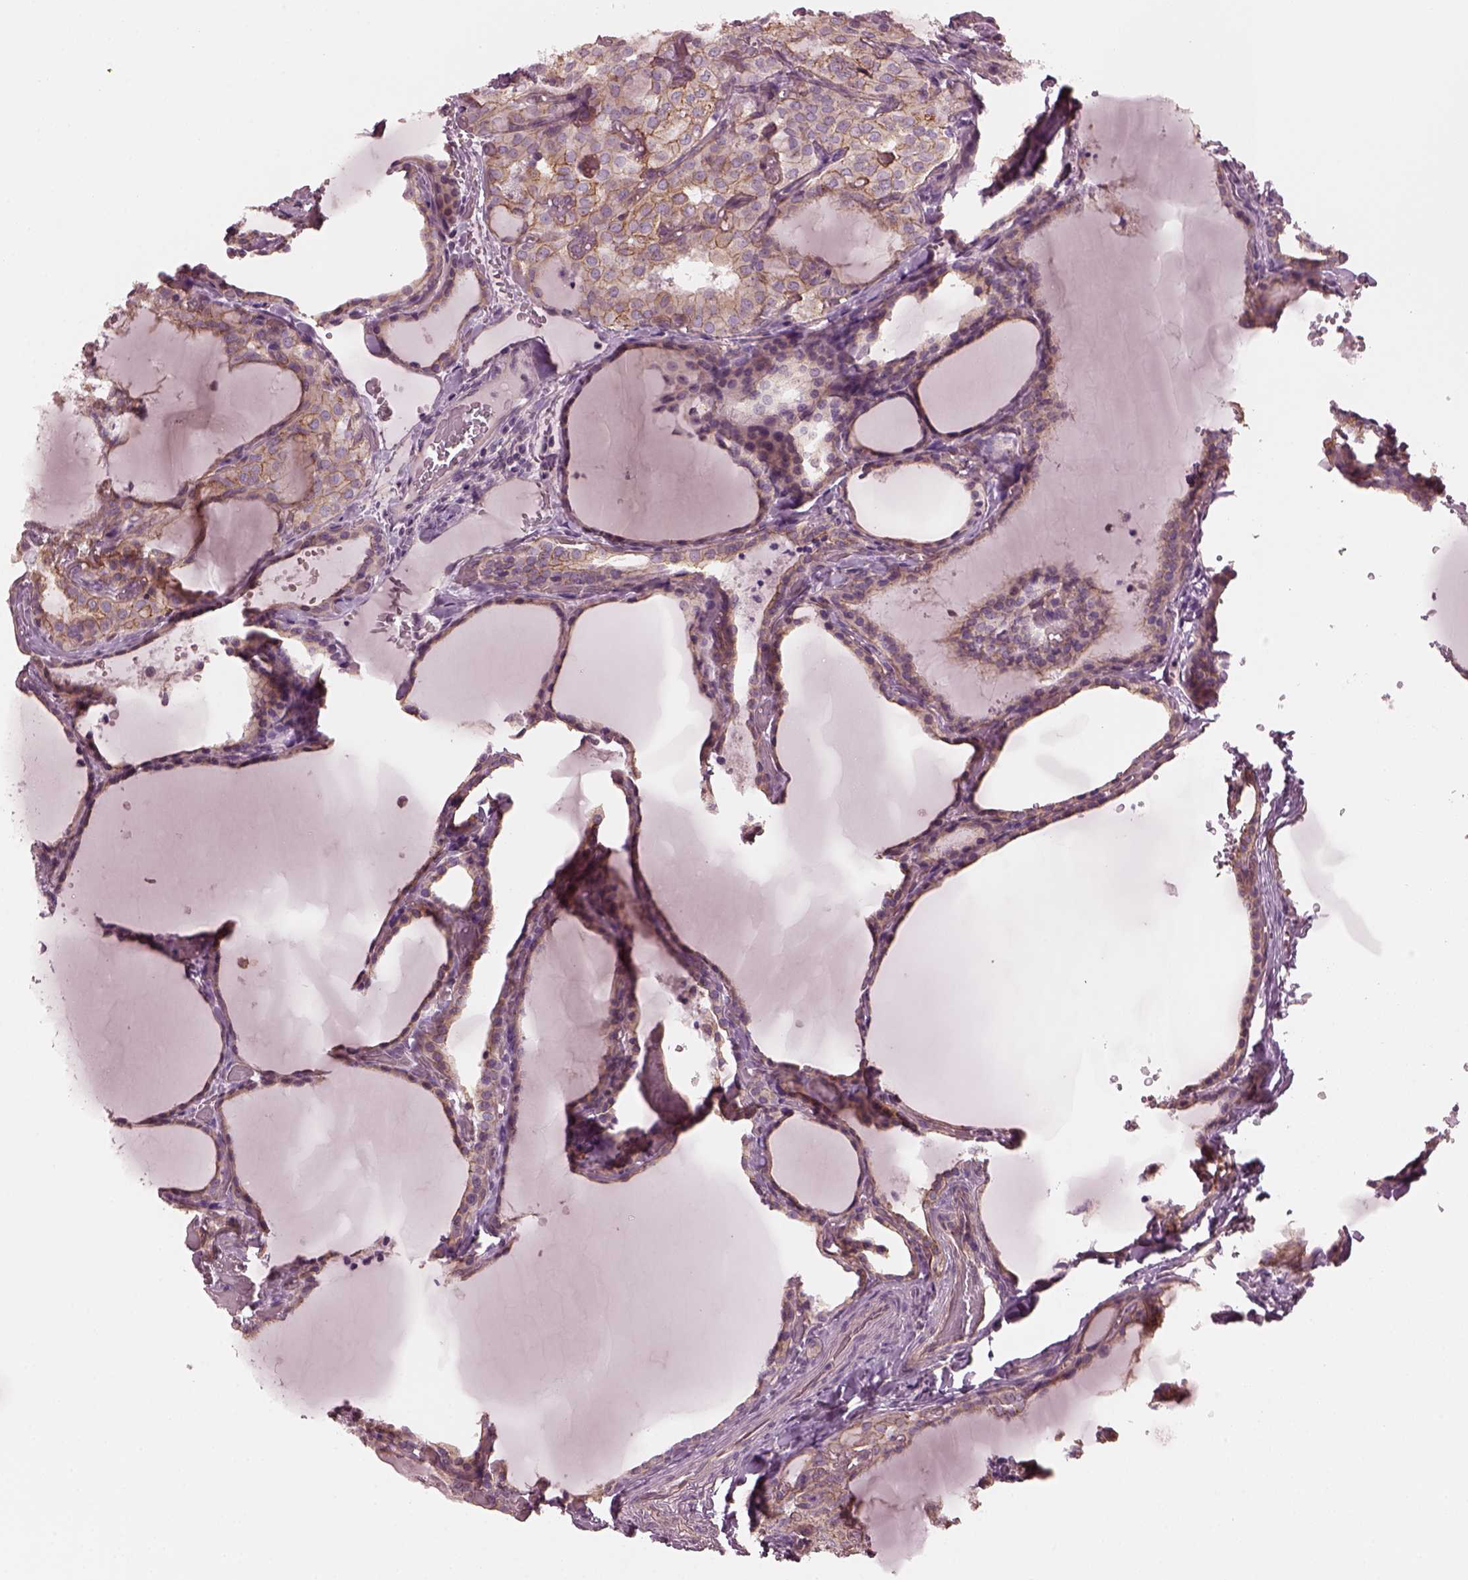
{"staining": {"intensity": "moderate", "quantity": ">75%", "location": "cytoplasmic/membranous"}, "tissue": "thyroid cancer", "cell_type": "Tumor cells", "image_type": "cancer", "snomed": [{"axis": "morphology", "description": "Papillary adenocarcinoma, NOS"}, {"axis": "topography", "description": "Thyroid gland"}], "caption": "An image showing moderate cytoplasmic/membranous staining in approximately >75% of tumor cells in thyroid papillary adenocarcinoma, as visualized by brown immunohistochemical staining.", "gene": "ODAD1", "patient": {"sex": "male", "age": 20}}